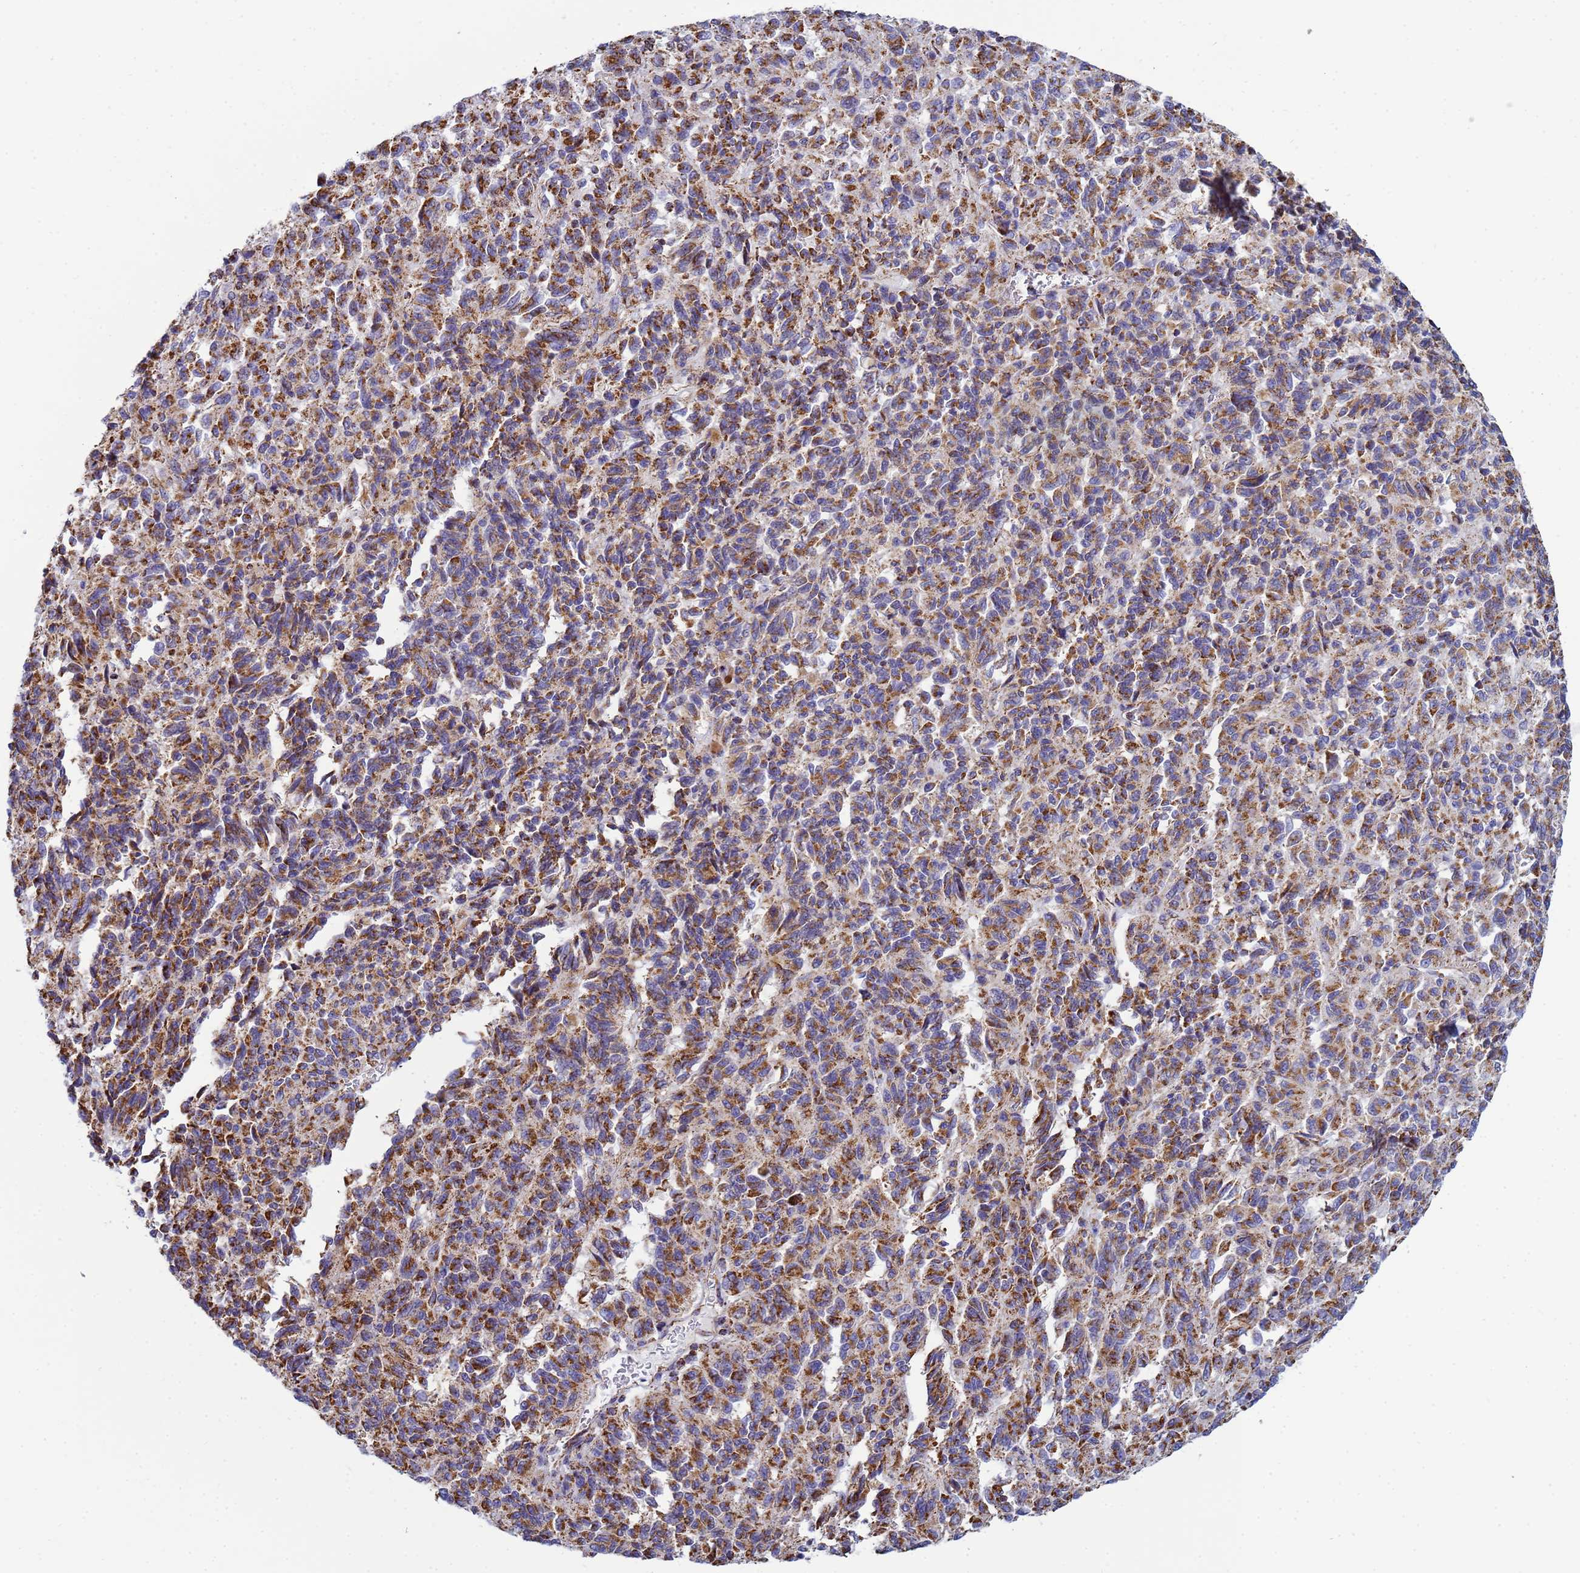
{"staining": {"intensity": "strong", "quantity": ">75%", "location": "cytoplasmic/membranous"}, "tissue": "melanoma", "cell_type": "Tumor cells", "image_type": "cancer", "snomed": [{"axis": "morphology", "description": "Malignant melanoma, Metastatic site"}, {"axis": "topography", "description": "Lung"}], "caption": "A high amount of strong cytoplasmic/membranous expression is present in approximately >75% of tumor cells in melanoma tissue.", "gene": "COQ4", "patient": {"sex": "male", "age": 64}}